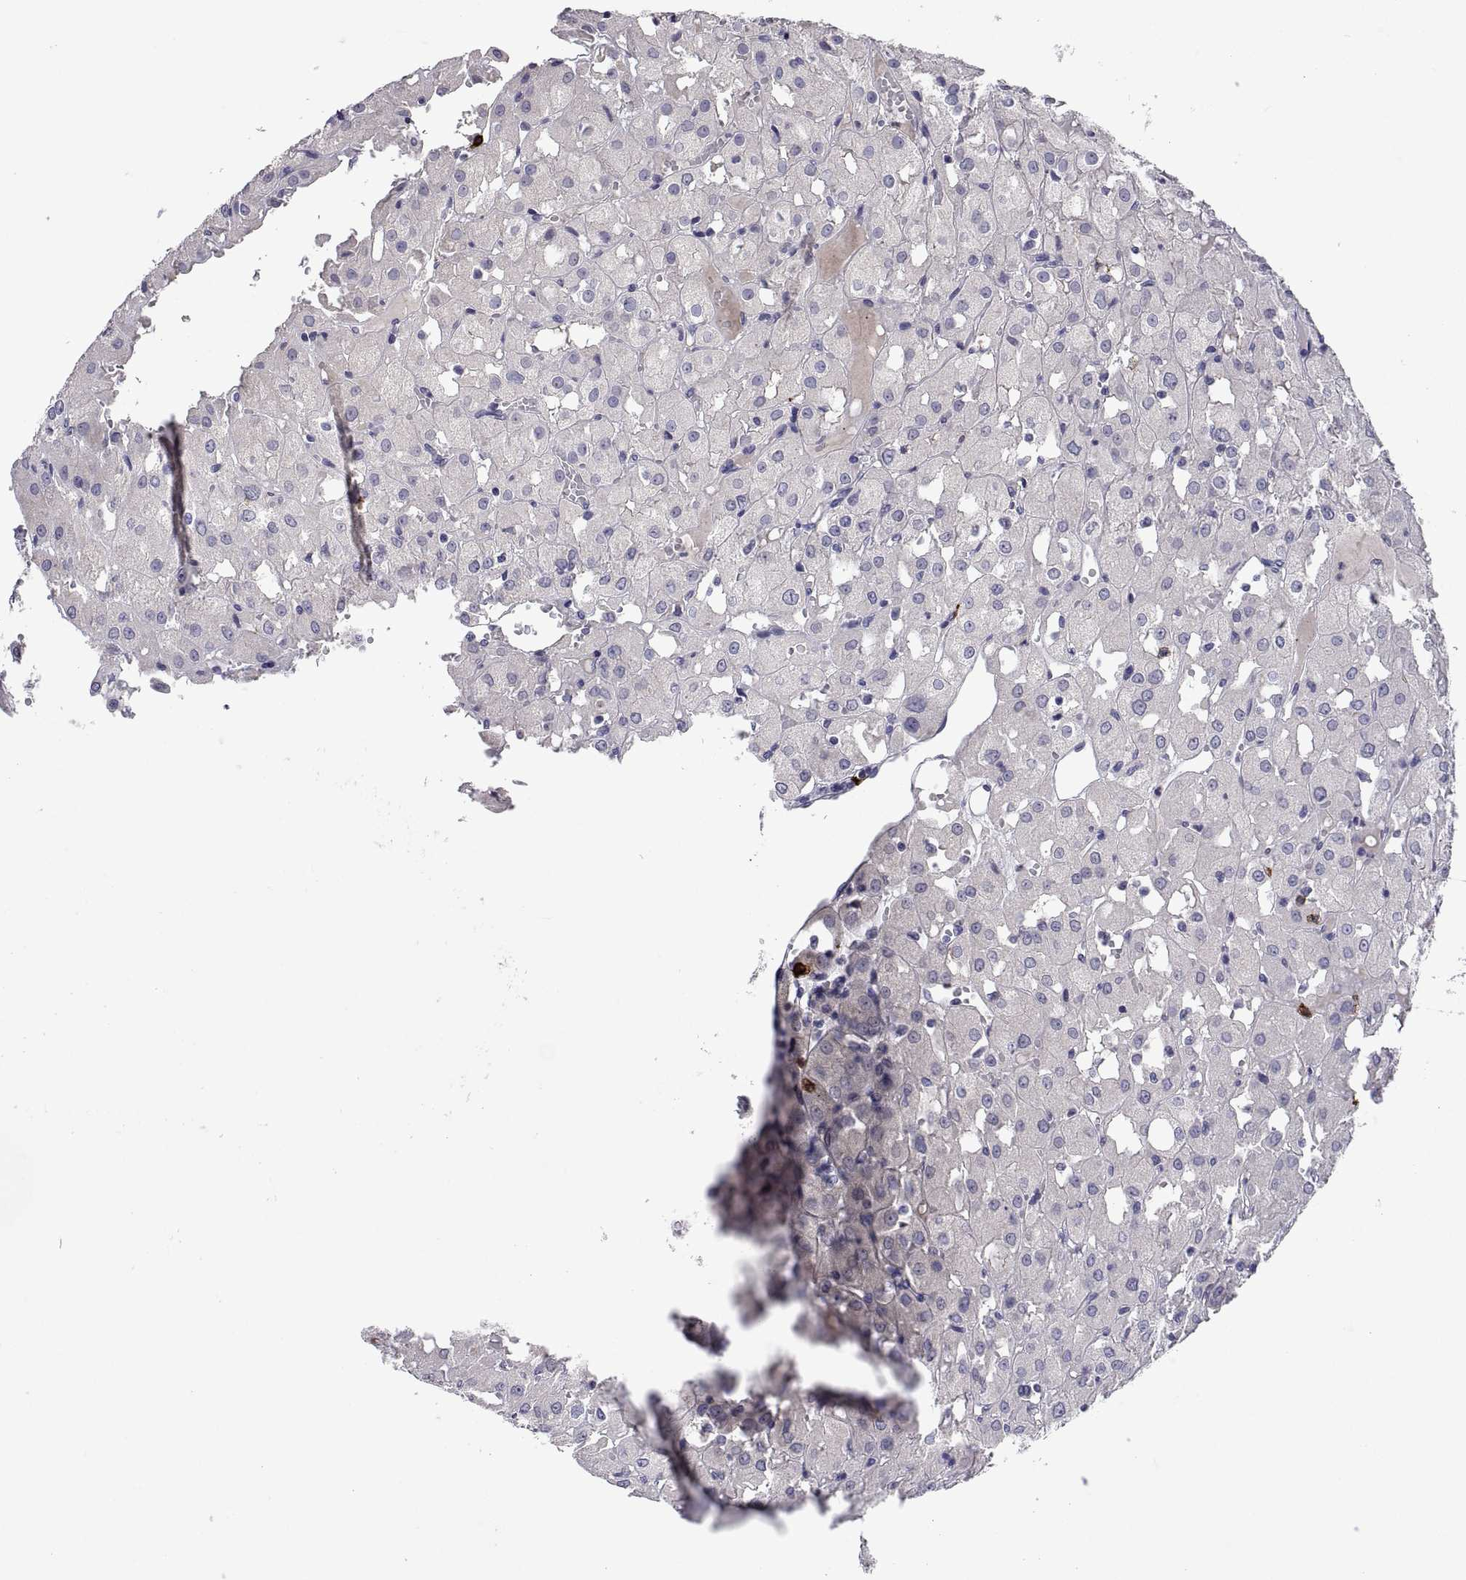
{"staining": {"intensity": "negative", "quantity": "none", "location": "none"}, "tissue": "renal cancer", "cell_type": "Tumor cells", "image_type": "cancer", "snomed": [{"axis": "morphology", "description": "Adenocarcinoma, NOS"}, {"axis": "topography", "description": "Kidney"}], "caption": "Adenocarcinoma (renal) was stained to show a protein in brown. There is no significant expression in tumor cells.", "gene": "MS4A1", "patient": {"sex": "male", "age": 72}}